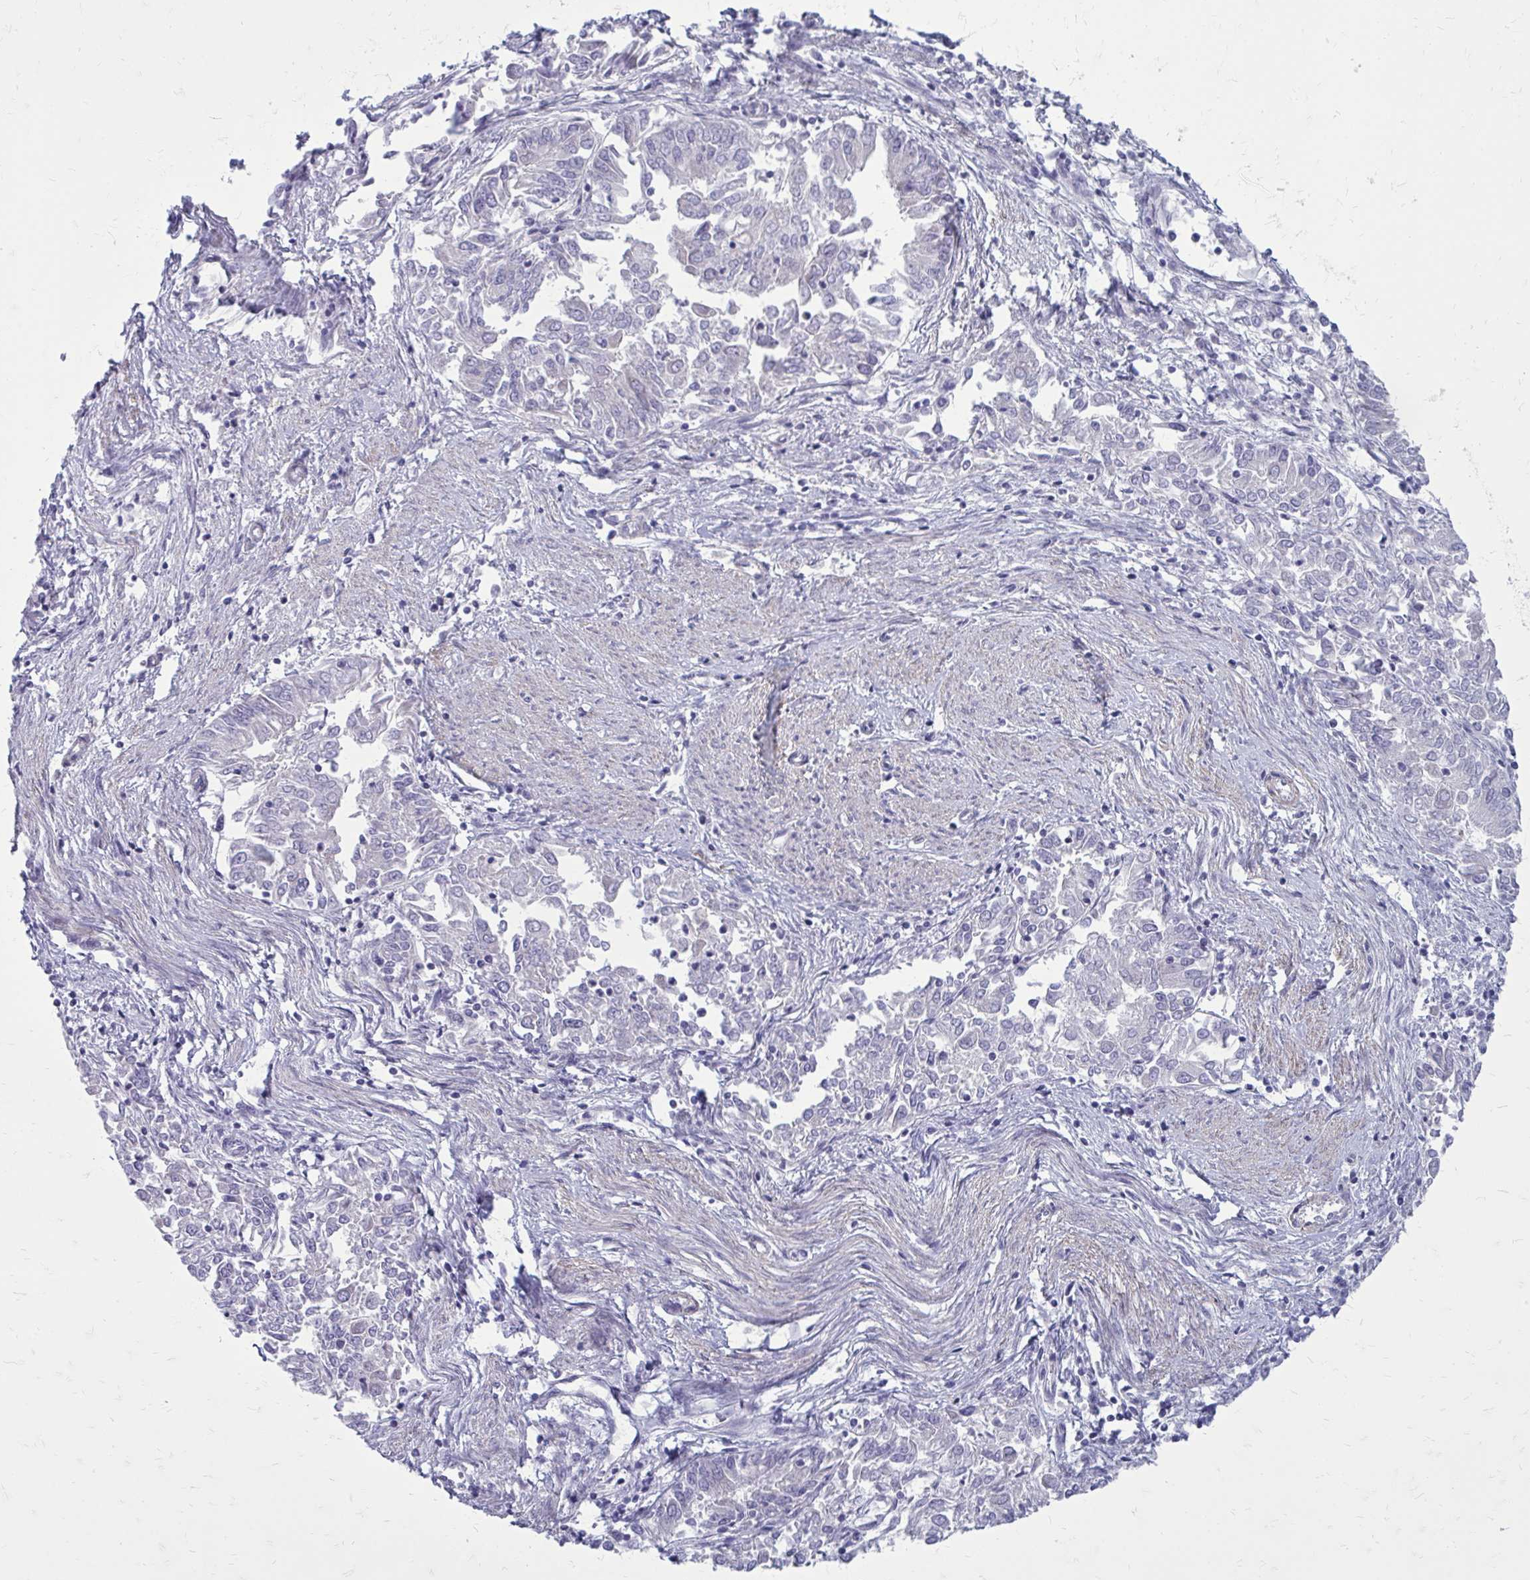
{"staining": {"intensity": "negative", "quantity": "none", "location": "none"}, "tissue": "endometrial cancer", "cell_type": "Tumor cells", "image_type": "cancer", "snomed": [{"axis": "morphology", "description": "Adenocarcinoma, NOS"}, {"axis": "topography", "description": "Endometrium"}], "caption": "Protein analysis of endometrial adenocarcinoma demonstrates no significant positivity in tumor cells.", "gene": "GIGYF2", "patient": {"sex": "female", "age": 57}}